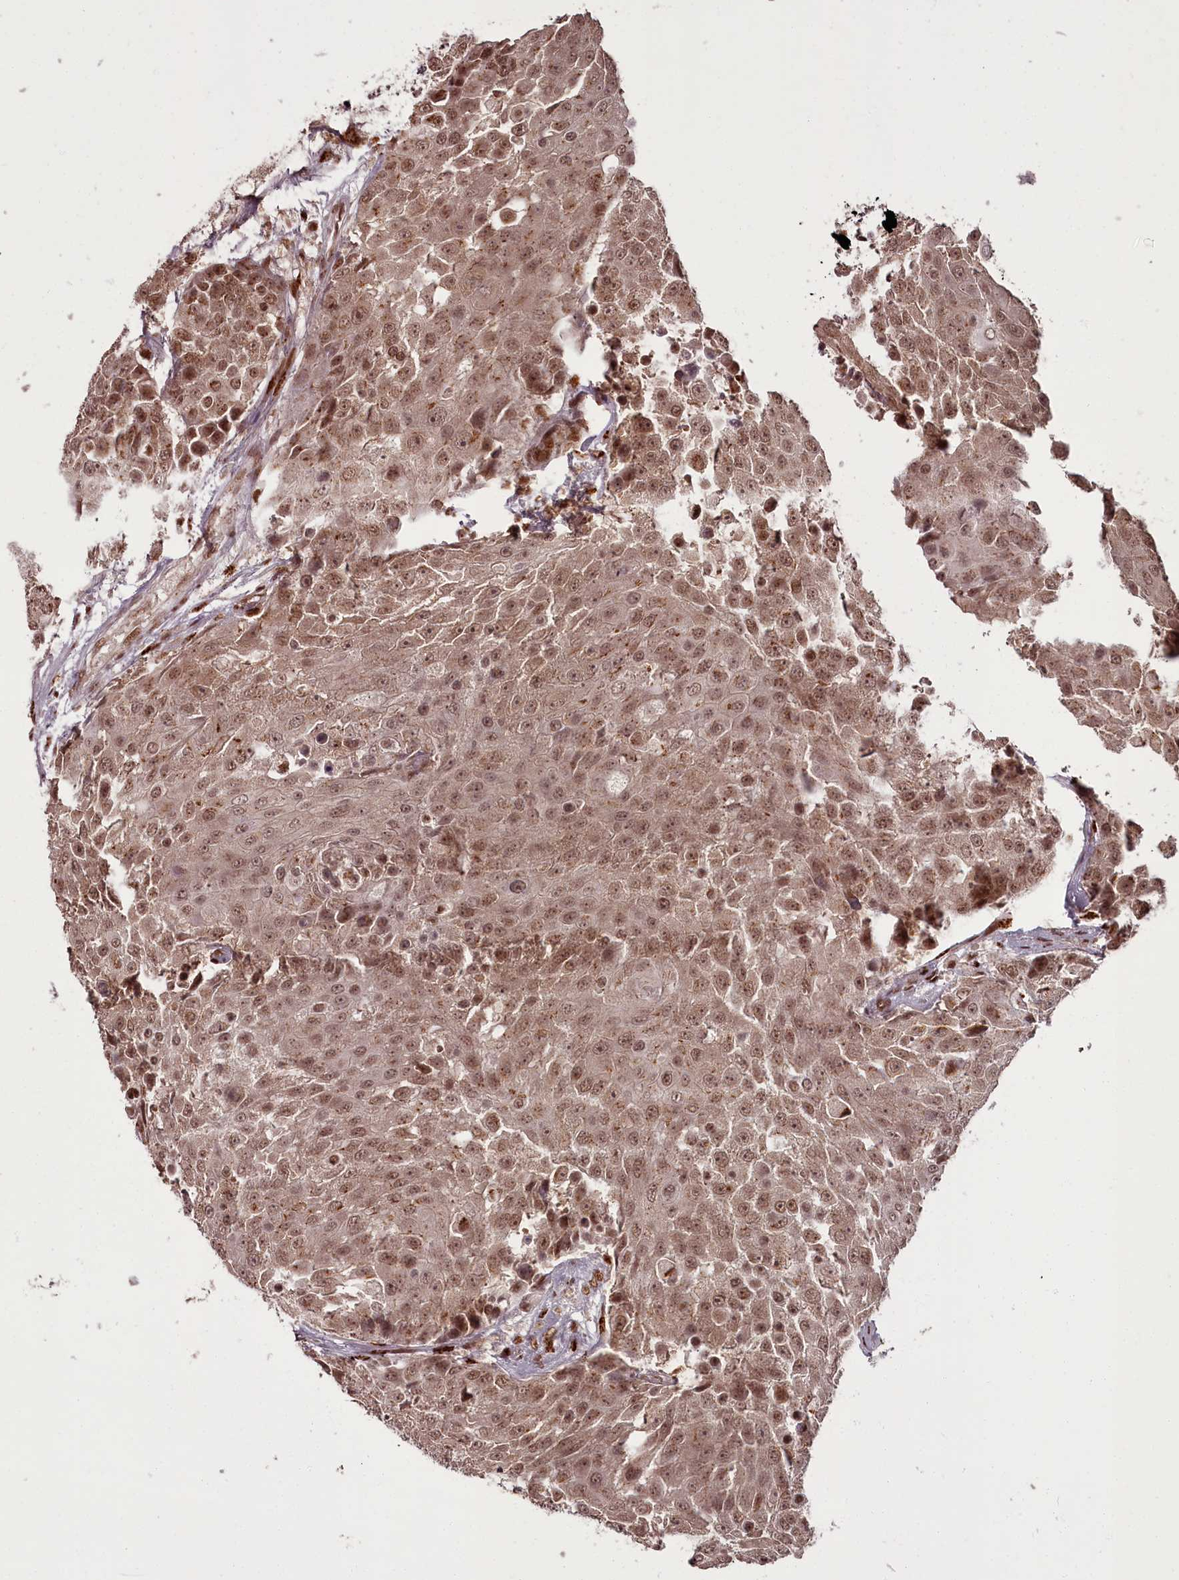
{"staining": {"intensity": "moderate", "quantity": ">75%", "location": "cytoplasmic/membranous,nuclear"}, "tissue": "urothelial cancer", "cell_type": "Tumor cells", "image_type": "cancer", "snomed": [{"axis": "morphology", "description": "Urothelial carcinoma, High grade"}, {"axis": "topography", "description": "Urinary bladder"}], "caption": "There is medium levels of moderate cytoplasmic/membranous and nuclear staining in tumor cells of urothelial carcinoma (high-grade), as demonstrated by immunohistochemical staining (brown color).", "gene": "CEP83", "patient": {"sex": "female", "age": 63}}